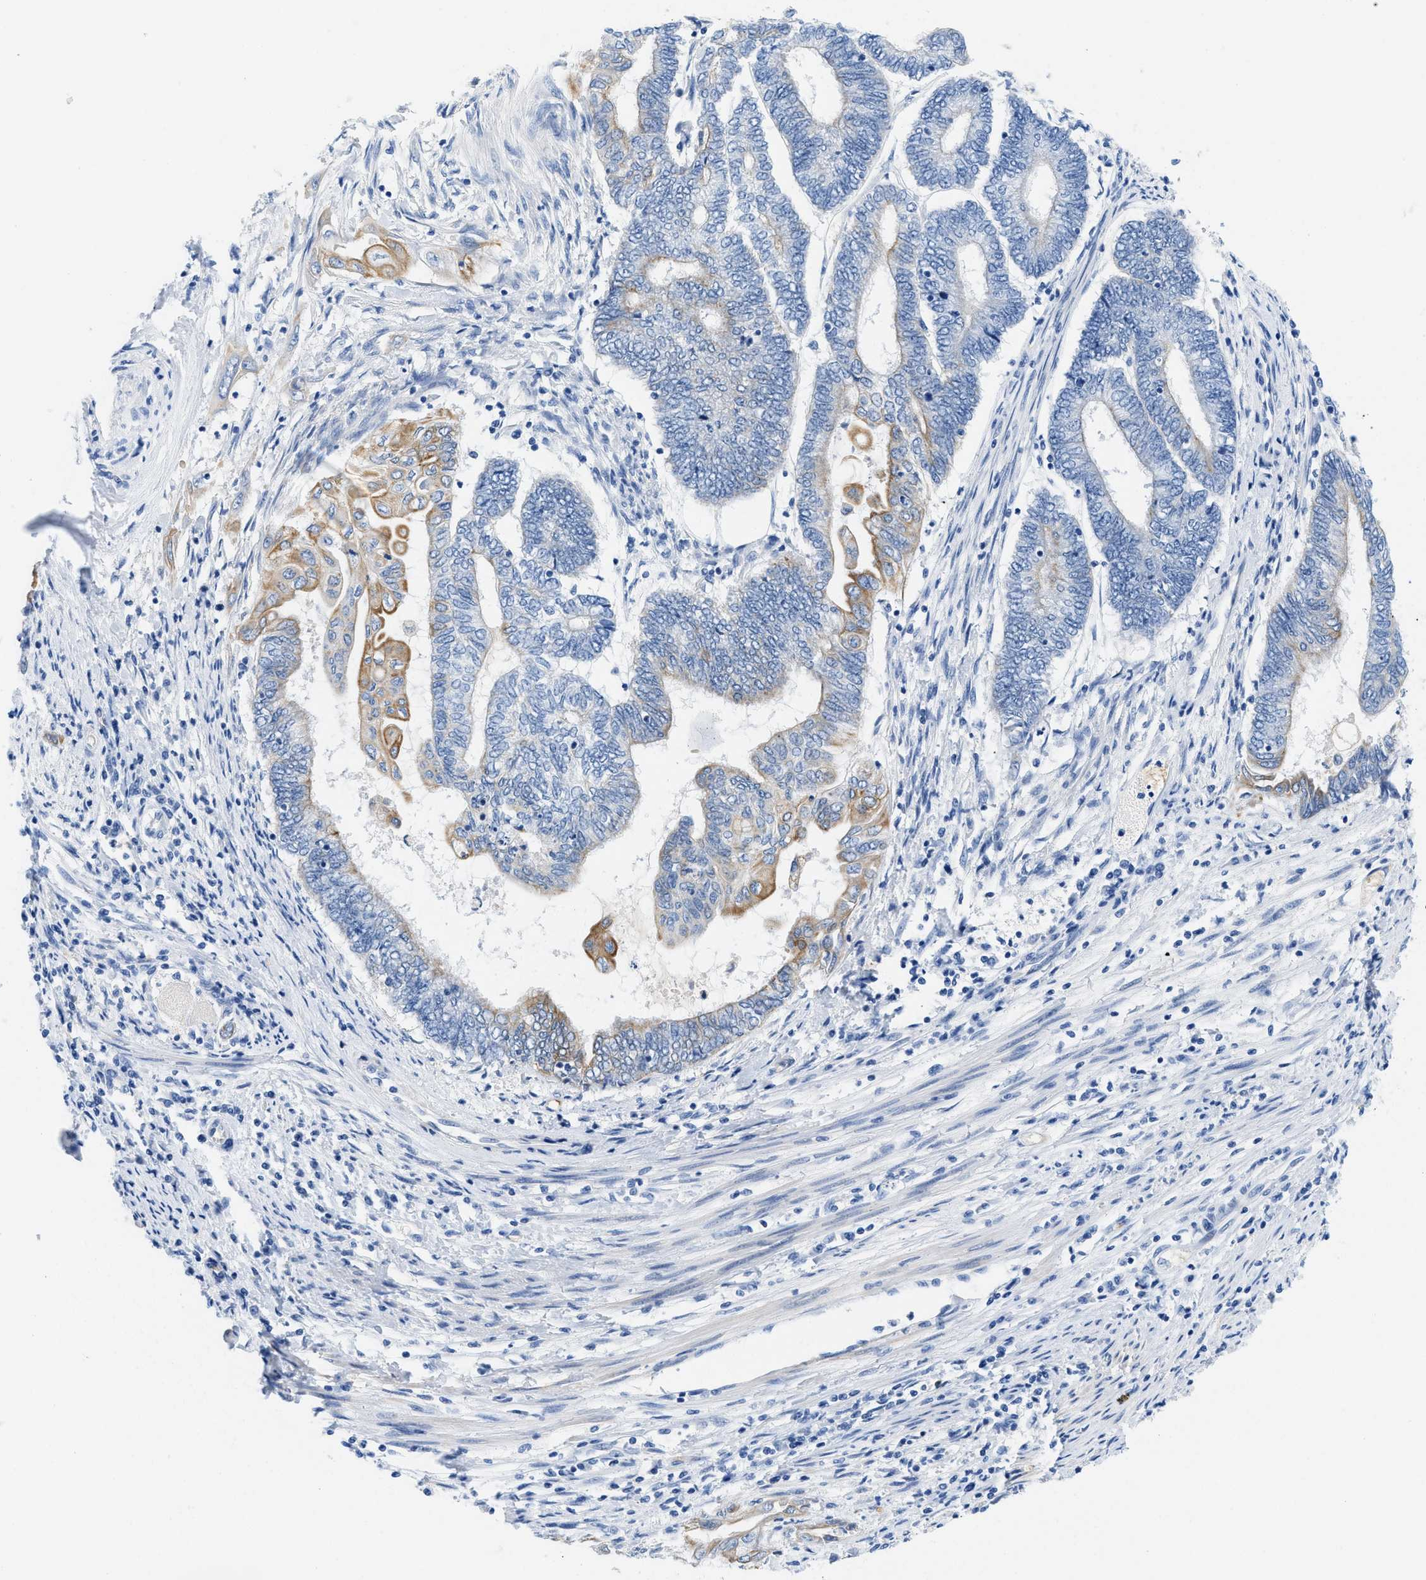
{"staining": {"intensity": "moderate", "quantity": "25%-75%", "location": "cytoplasmic/membranous"}, "tissue": "endometrial cancer", "cell_type": "Tumor cells", "image_type": "cancer", "snomed": [{"axis": "morphology", "description": "Adenocarcinoma, NOS"}, {"axis": "topography", "description": "Uterus"}, {"axis": "topography", "description": "Endometrium"}], "caption": "IHC (DAB) staining of endometrial cancer demonstrates moderate cytoplasmic/membranous protein positivity in approximately 25%-75% of tumor cells.", "gene": "BPGM", "patient": {"sex": "female", "age": 70}}